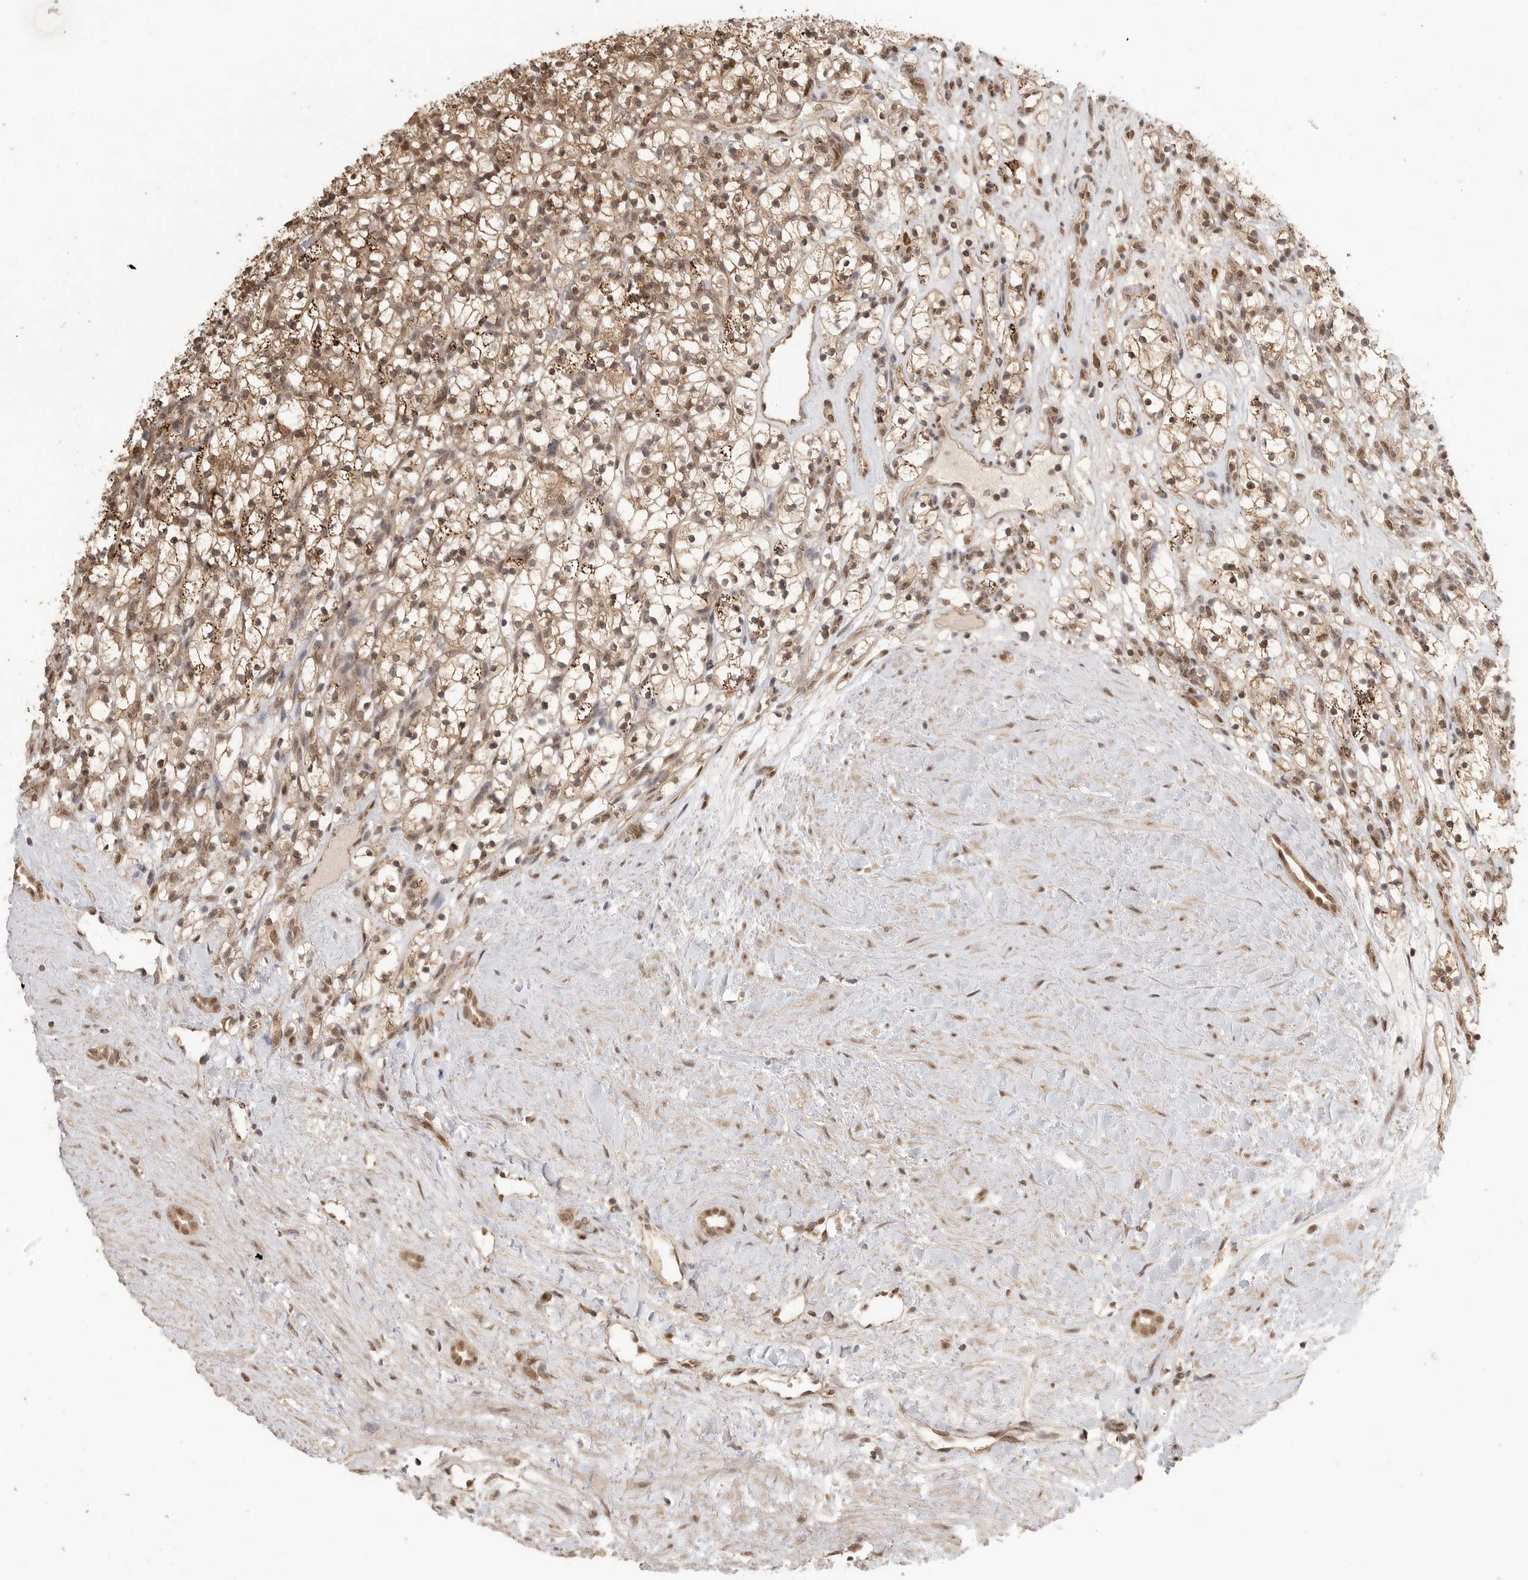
{"staining": {"intensity": "weak", "quantity": ">75%", "location": "cytoplasmic/membranous,nuclear"}, "tissue": "renal cancer", "cell_type": "Tumor cells", "image_type": "cancer", "snomed": [{"axis": "morphology", "description": "Adenocarcinoma, NOS"}, {"axis": "topography", "description": "Kidney"}], "caption": "Protein staining of renal cancer tissue displays weak cytoplasmic/membranous and nuclear positivity in about >75% of tumor cells. (DAB (3,3'-diaminobenzidine) = brown stain, brightfield microscopy at high magnification).", "gene": "DFFA", "patient": {"sex": "female", "age": 57}}